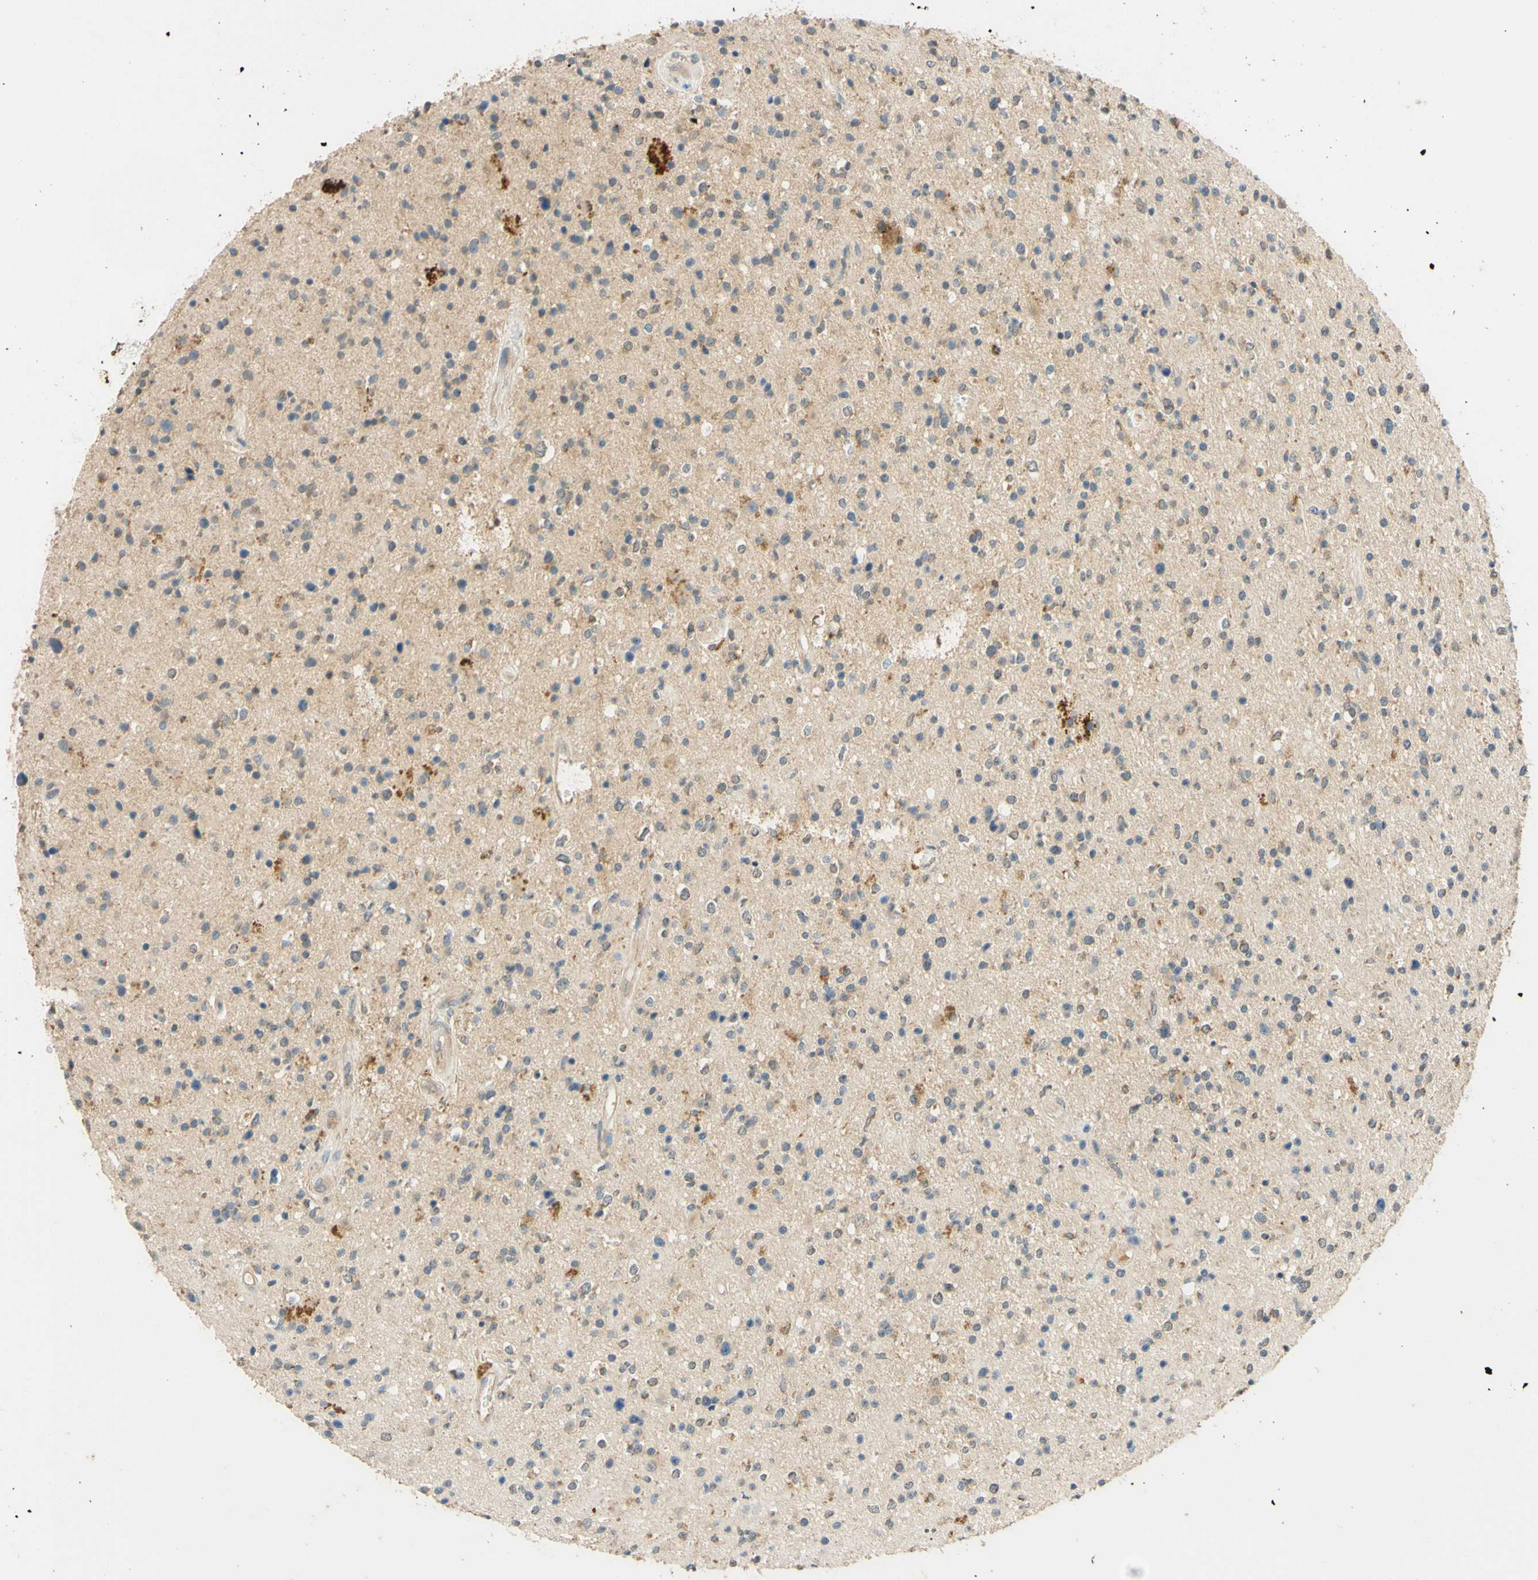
{"staining": {"intensity": "weak", "quantity": "<25%", "location": "cytoplasmic/membranous"}, "tissue": "glioma", "cell_type": "Tumor cells", "image_type": "cancer", "snomed": [{"axis": "morphology", "description": "Glioma, malignant, High grade"}, {"axis": "topography", "description": "Brain"}], "caption": "Immunohistochemical staining of glioma displays no significant staining in tumor cells. Brightfield microscopy of immunohistochemistry stained with DAB (brown) and hematoxylin (blue), captured at high magnification.", "gene": "ENTREP2", "patient": {"sex": "male", "age": 33}}